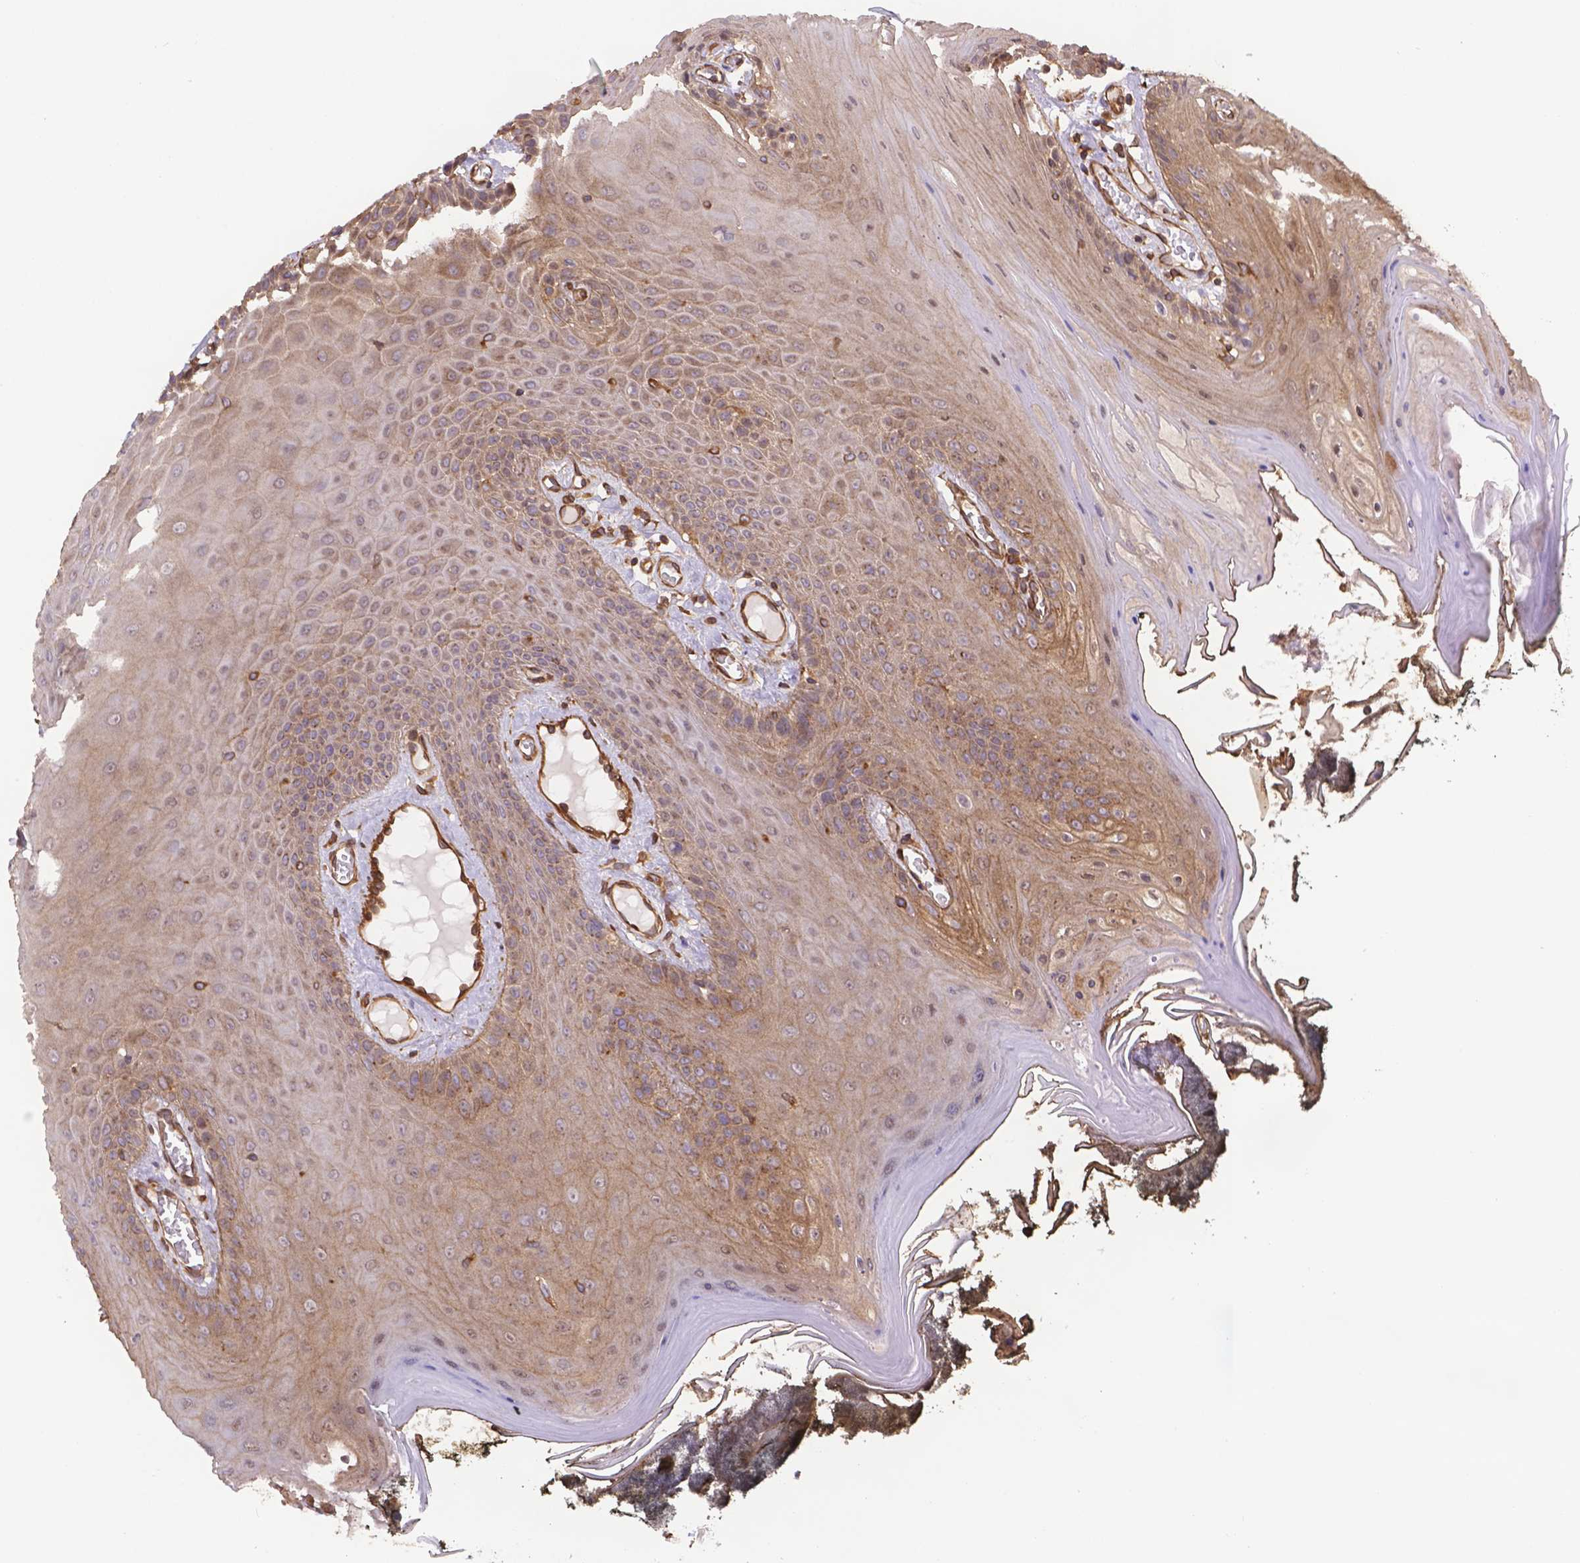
{"staining": {"intensity": "weak", "quantity": ">75%", "location": "cytoplasmic/membranous"}, "tissue": "oral mucosa", "cell_type": "Squamous epithelial cells", "image_type": "normal", "snomed": [{"axis": "morphology", "description": "Normal tissue, NOS"}, {"axis": "topography", "description": "Oral tissue"}], "caption": "This photomicrograph demonstrates benign oral mucosa stained with immunohistochemistry to label a protein in brown. The cytoplasmic/membranous of squamous epithelial cells show weak positivity for the protein. Nuclei are counter-stained blue.", "gene": "YAP1", "patient": {"sex": "male", "age": 9}}